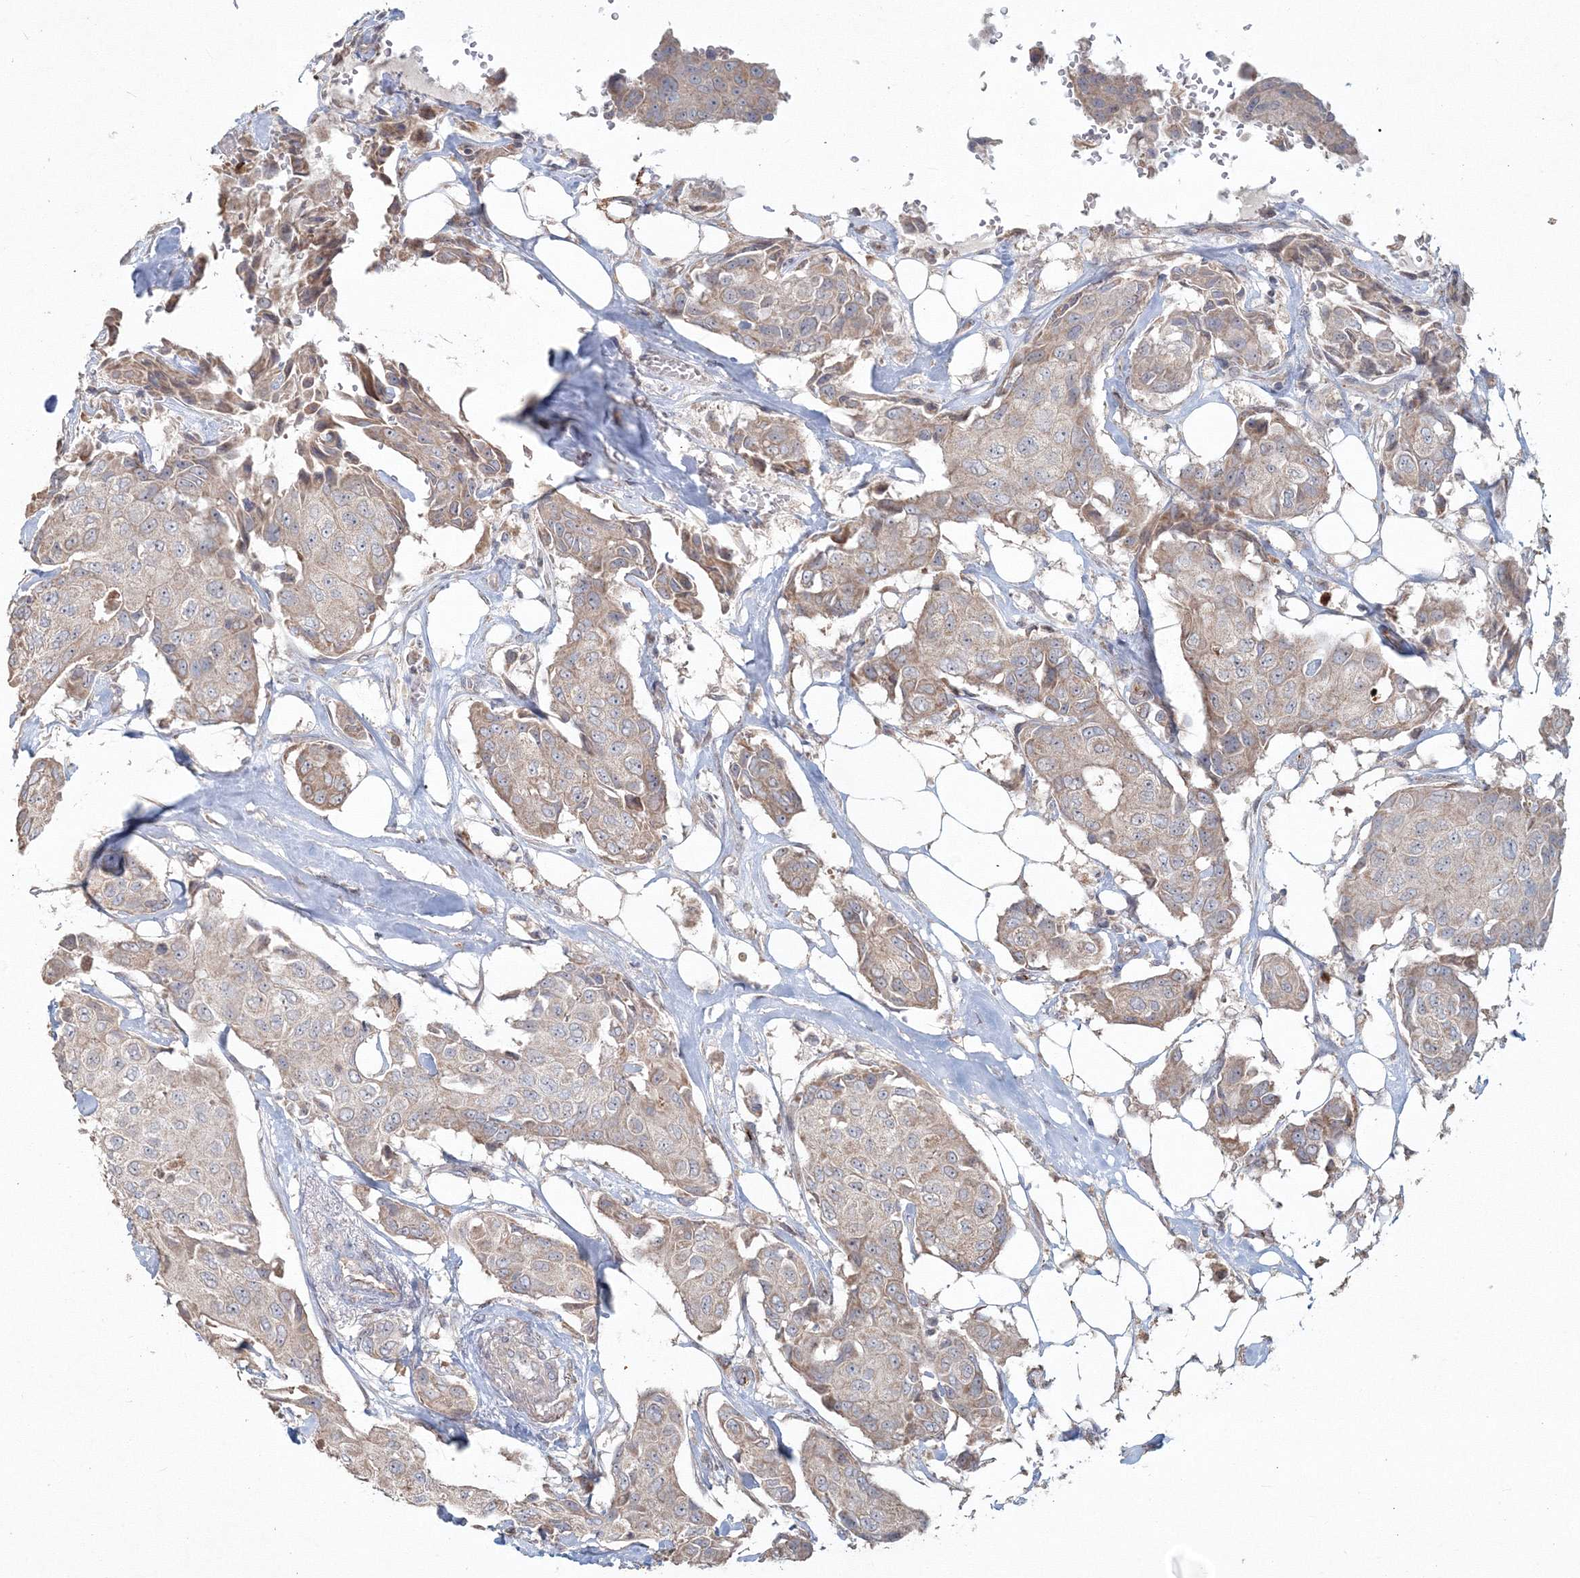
{"staining": {"intensity": "weak", "quantity": "<25%", "location": "cytoplasmic/membranous"}, "tissue": "breast cancer", "cell_type": "Tumor cells", "image_type": "cancer", "snomed": [{"axis": "morphology", "description": "Duct carcinoma"}, {"axis": "topography", "description": "Breast"}], "caption": "Immunohistochemistry histopathology image of neoplastic tissue: intraductal carcinoma (breast) stained with DAB reveals no significant protein positivity in tumor cells. (Stains: DAB immunohistochemistry with hematoxylin counter stain, Microscopy: brightfield microscopy at high magnification).", "gene": "ANAPC16", "patient": {"sex": "female", "age": 80}}